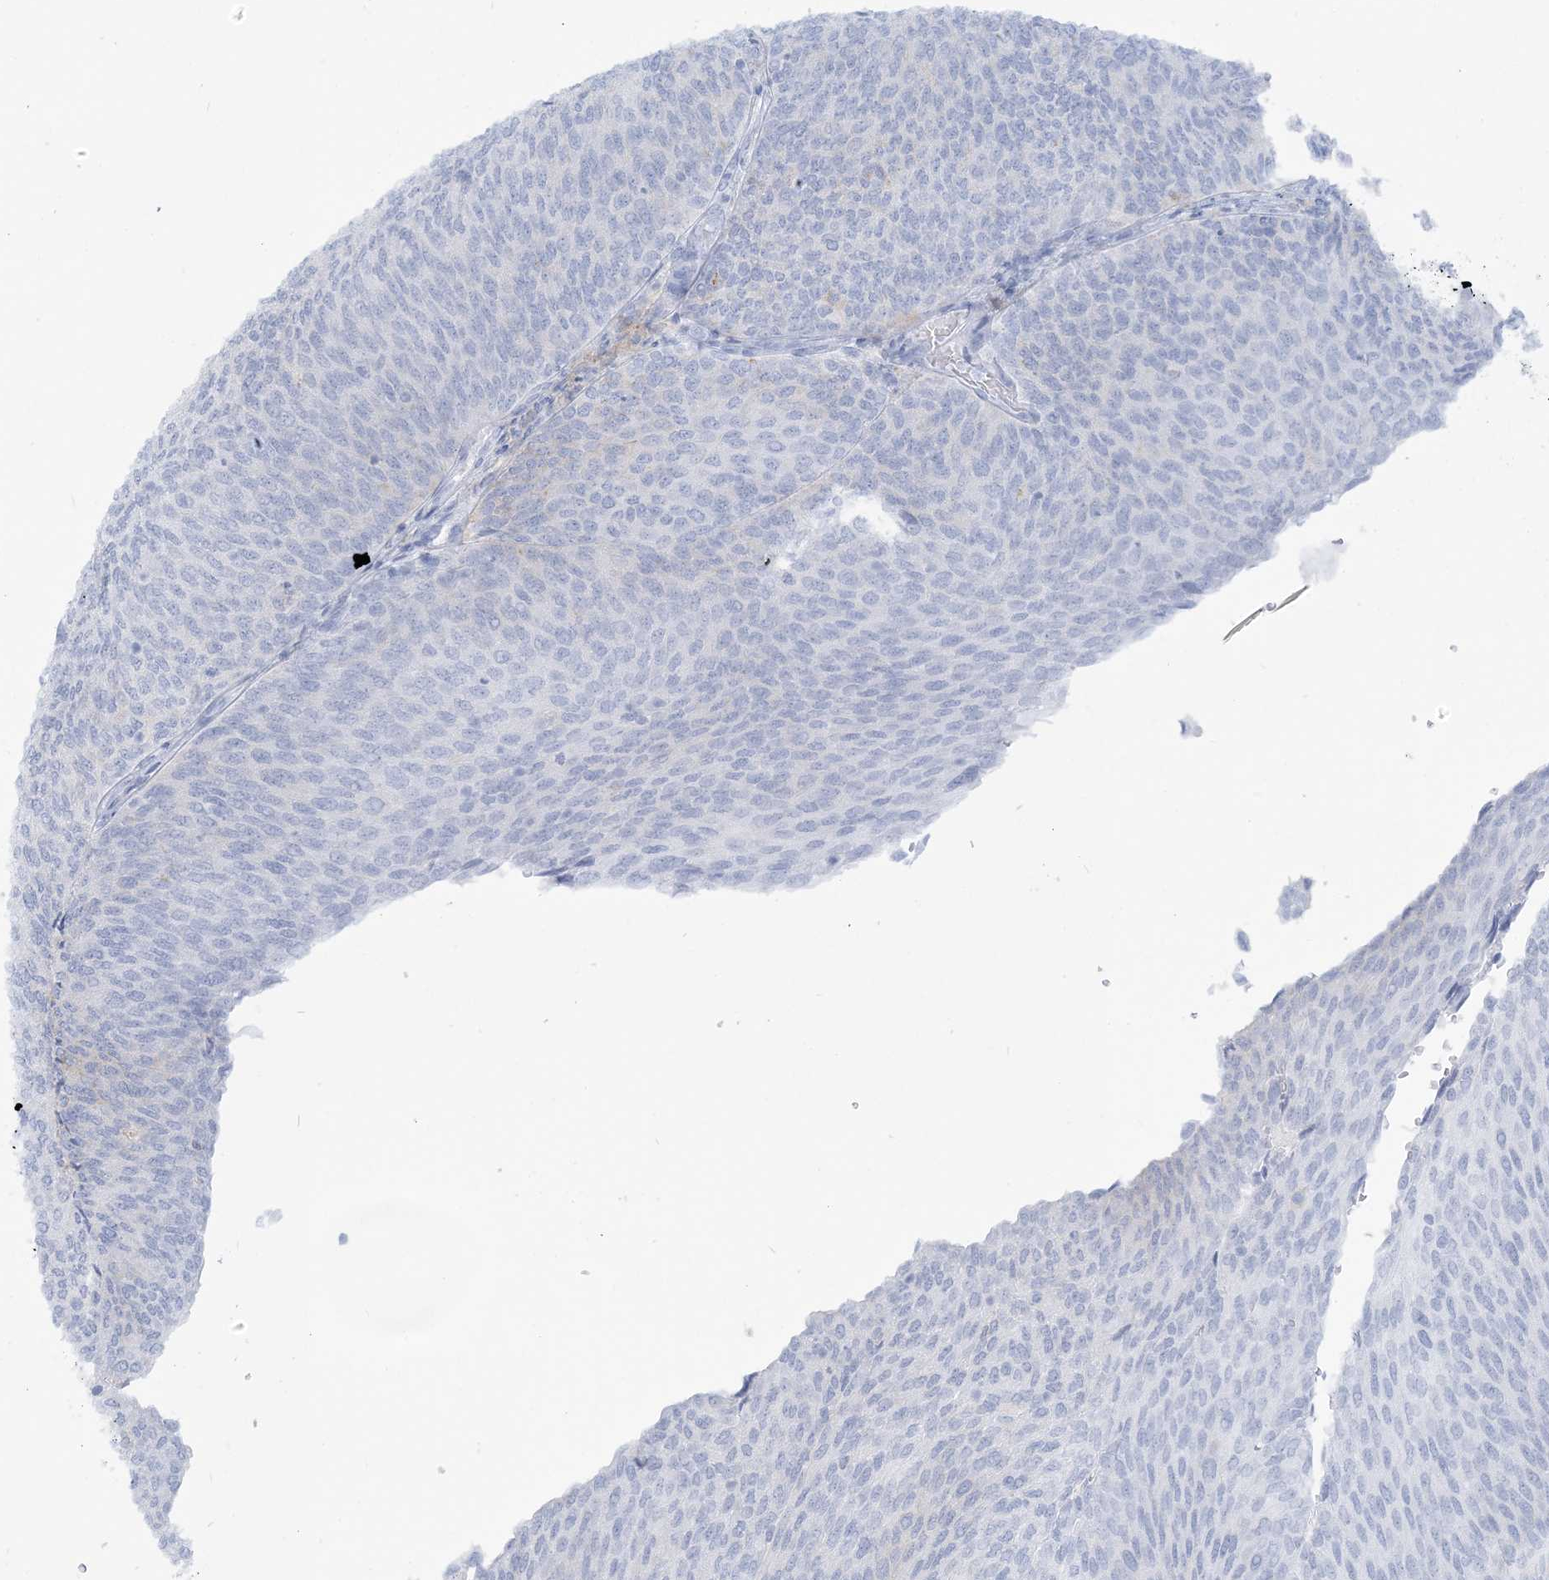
{"staining": {"intensity": "weak", "quantity": "<25%", "location": "cytoplasmic/membranous"}, "tissue": "urothelial cancer", "cell_type": "Tumor cells", "image_type": "cancer", "snomed": [{"axis": "morphology", "description": "Urothelial carcinoma, Low grade"}, {"axis": "topography", "description": "Urinary bladder"}], "caption": "There is no significant positivity in tumor cells of urothelial cancer. Nuclei are stained in blue.", "gene": "HLA-DRB1", "patient": {"sex": "female", "age": 79}}